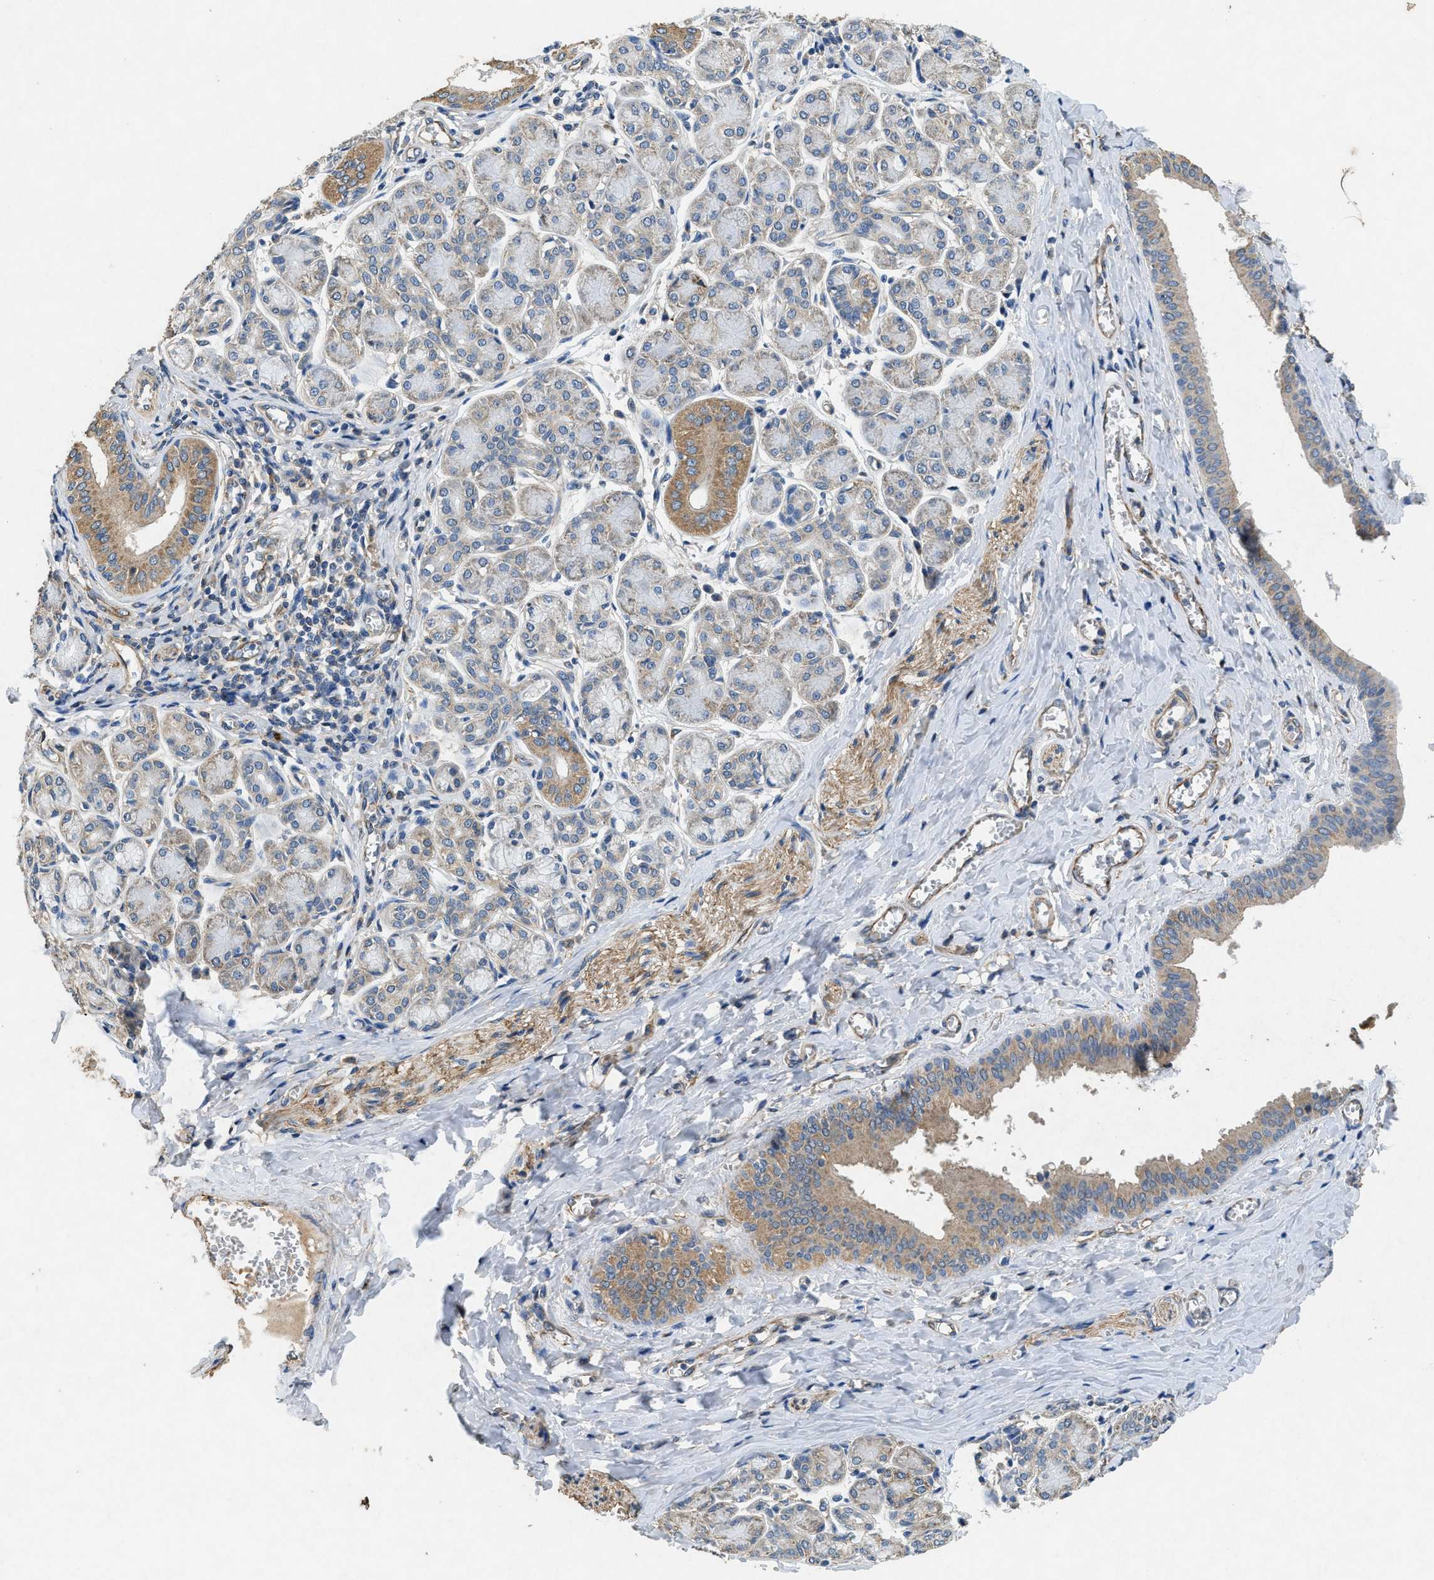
{"staining": {"intensity": "moderate", "quantity": "<25%", "location": "cytoplasmic/membranous"}, "tissue": "salivary gland", "cell_type": "Glandular cells", "image_type": "normal", "snomed": [{"axis": "morphology", "description": "Normal tissue, NOS"}, {"axis": "morphology", "description": "Inflammation, NOS"}, {"axis": "topography", "description": "Lymph node"}, {"axis": "topography", "description": "Salivary gland"}], "caption": "An image of salivary gland stained for a protein shows moderate cytoplasmic/membranous brown staining in glandular cells.", "gene": "CDK15", "patient": {"sex": "male", "age": 3}}